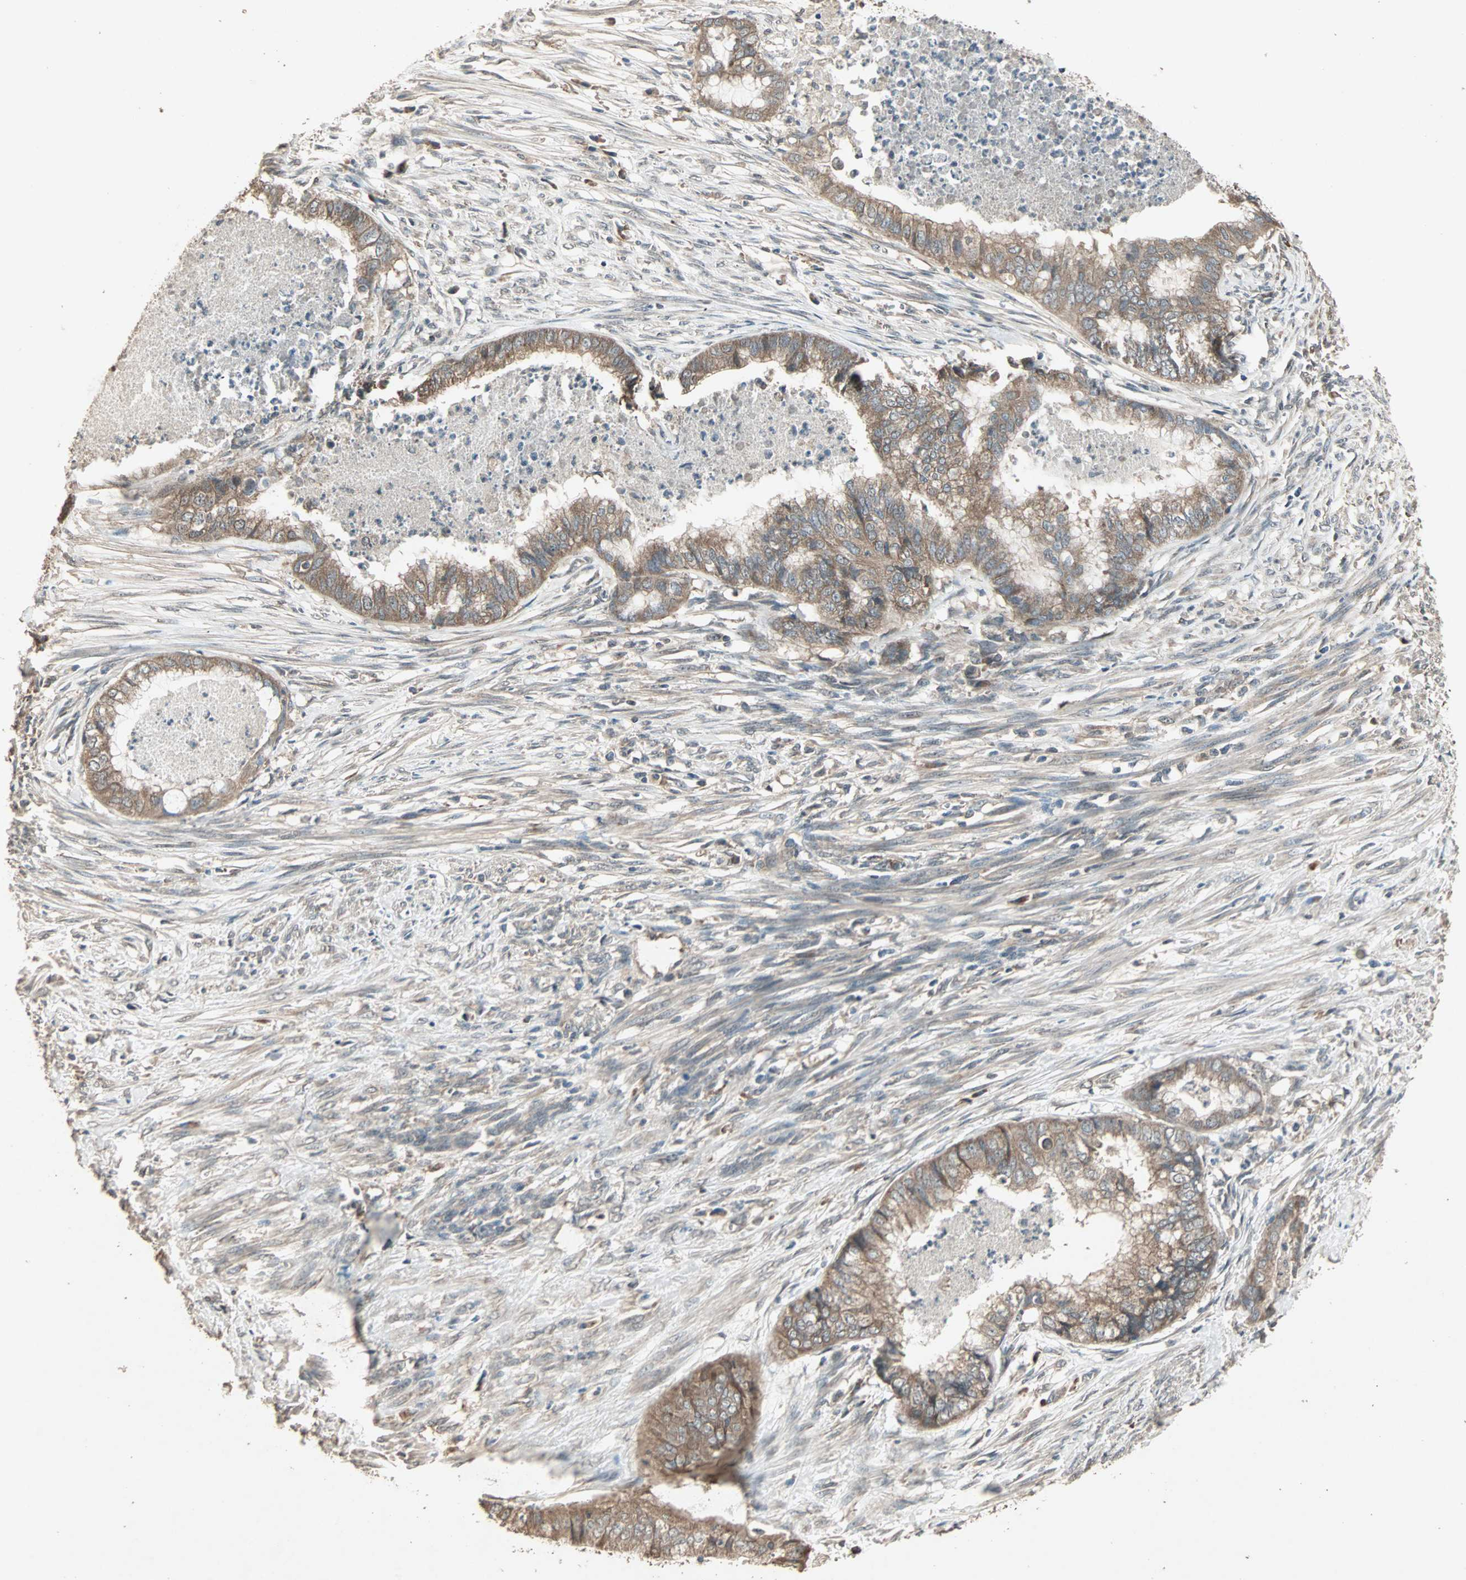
{"staining": {"intensity": "moderate", "quantity": ">75%", "location": "cytoplasmic/membranous"}, "tissue": "endometrial cancer", "cell_type": "Tumor cells", "image_type": "cancer", "snomed": [{"axis": "morphology", "description": "Necrosis, NOS"}, {"axis": "morphology", "description": "Adenocarcinoma, NOS"}, {"axis": "topography", "description": "Endometrium"}], "caption": "Immunohistochemical staining of endometrial cancer reveals medium levels of moderate cytoplasmic/membranous positivity in about >75% of tumor cells.", "gene": "UBAC1", "patient": {"sex": "female", "age": 79}}